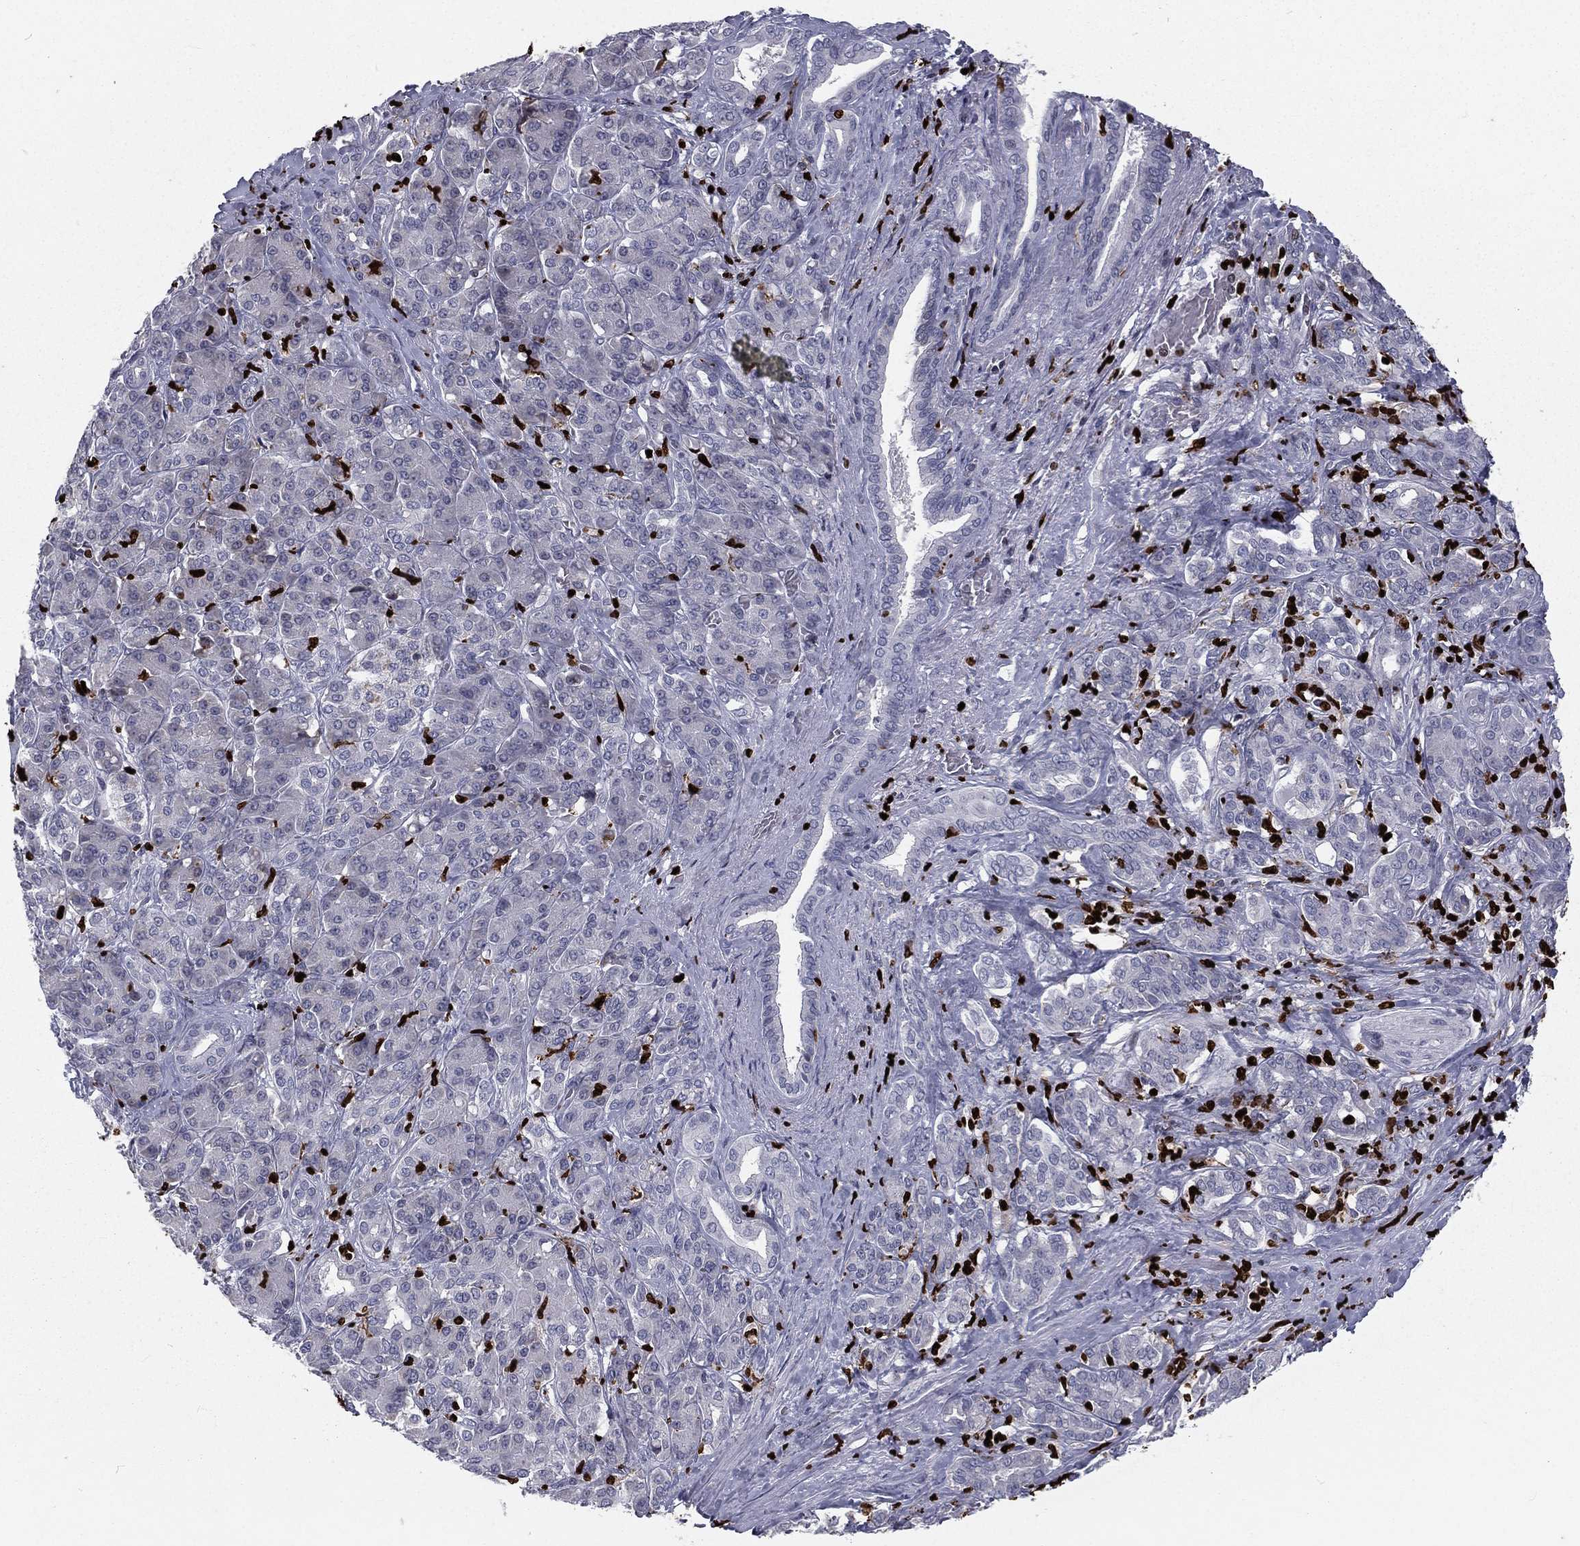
{"staining": {"intensity": "negative", "quantity": "none", "location": "none"}, "tissue": "pancreatic cancer", "cell_type": "Tumor cells", "image_type": "cancer", "snomed": [{"axis": "morphology", "description": "Normal tissue, NOS"}, {"axis": "morphology", "description": "Inflammation, NOS"}, {"axis": "morphology", "description": "Adenocarcinoma, NOS"}, {"axis": "topography", "description": "Pancreas"}], "caption": "A high-resolution histopathology image shows IHC staining of pancreatic cancer, which reveals no significant expression in tumor cells.", "gene": "MNDA", "patient": {"sex": "male", "age": 57}}